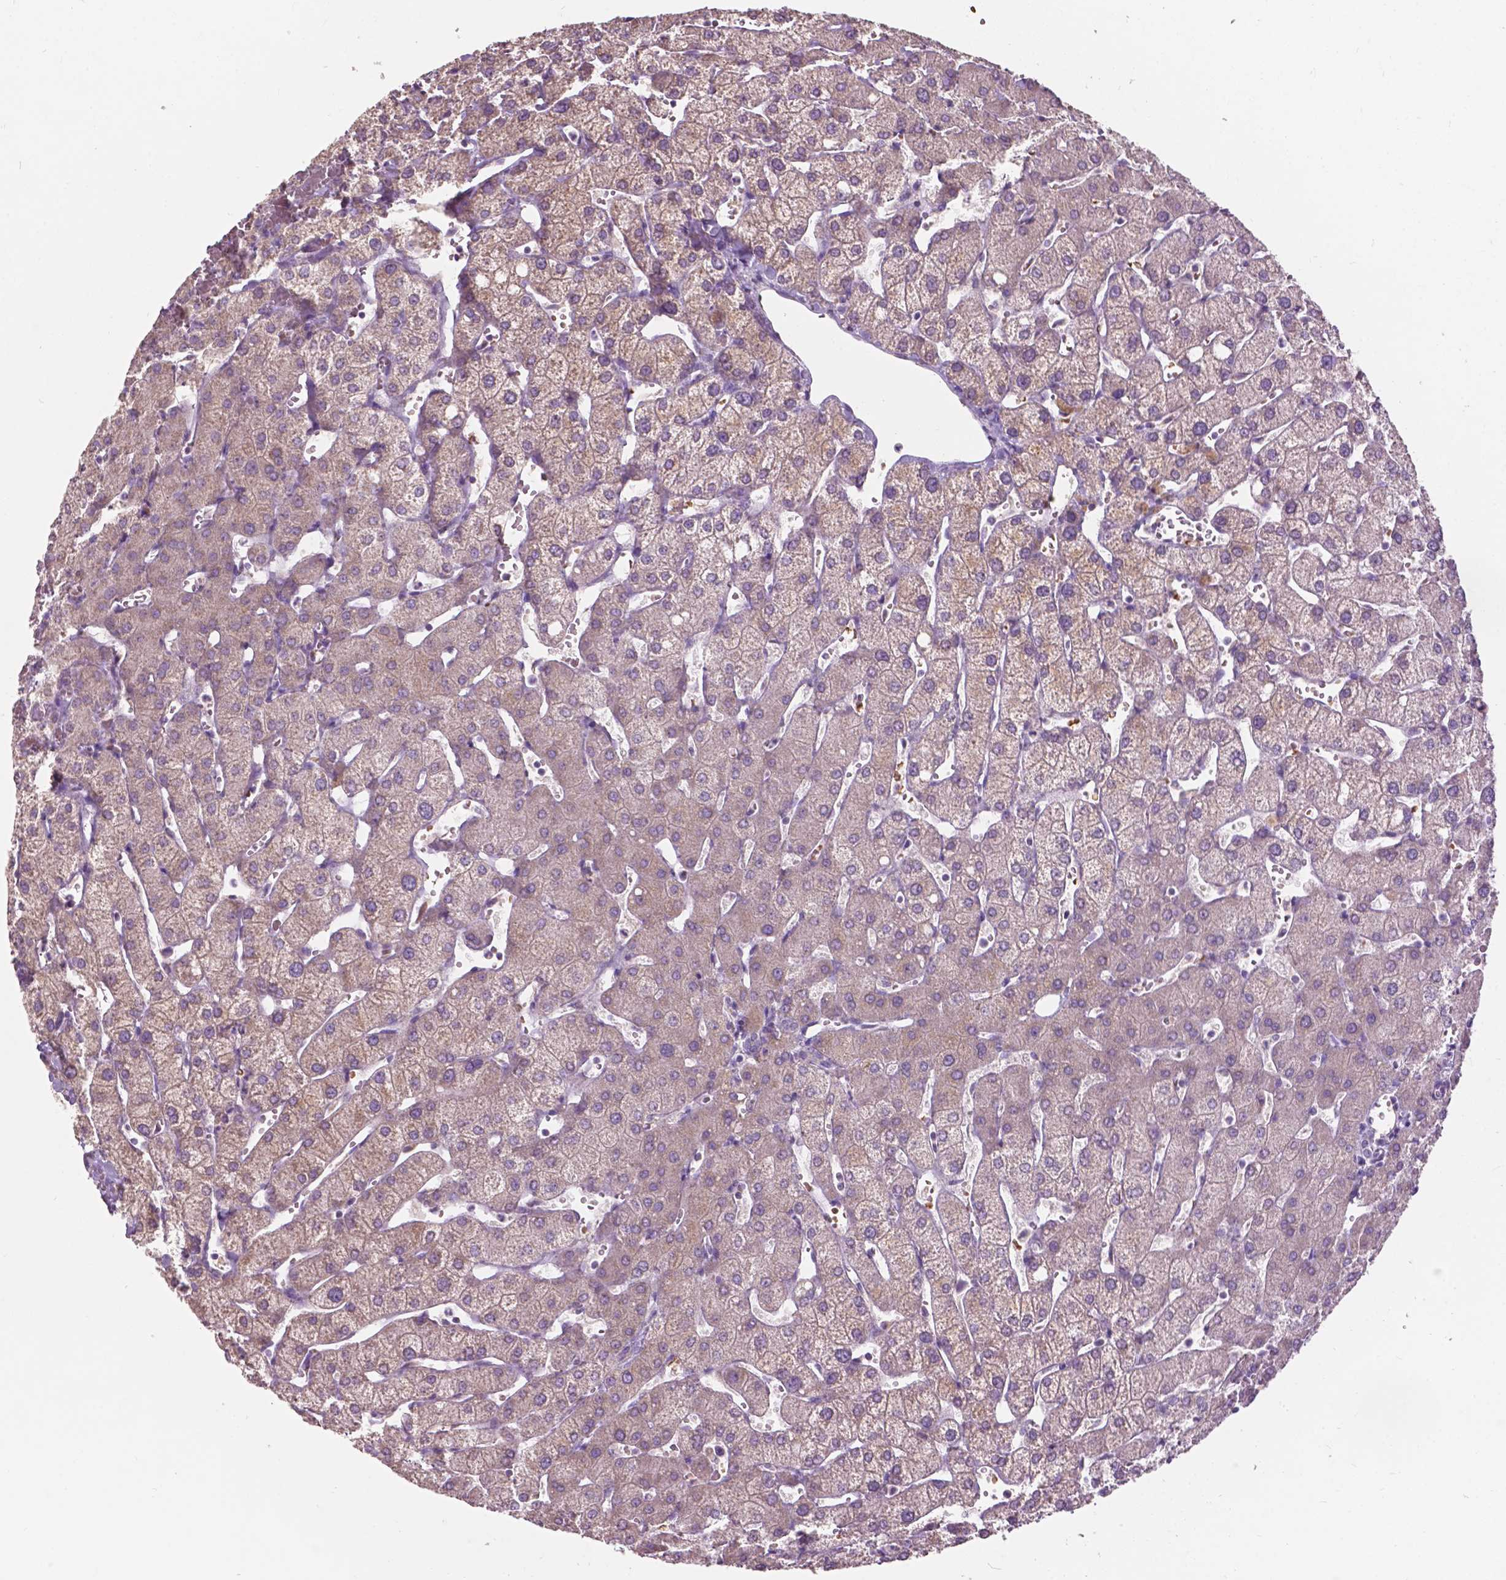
{"staining": {"intensity": "negative", "quantity": "none", "location": "none"}, "tissue": "liver", "cell_type": "Cholangiocytes", "image_type": "normal", "snomed": [{"axis": "morphology", "description": "Normal tissue, NOS"}, {"axis": "topography", "description": "Liver"}], "caption": "Immunohistochemistry micrograph of unremarkable human liver stained for a protein (brown), which exhibits no expression in cholangiocytes.", "gene": "NDUFS1", "patient": {"sex": "female", "age": 54}}